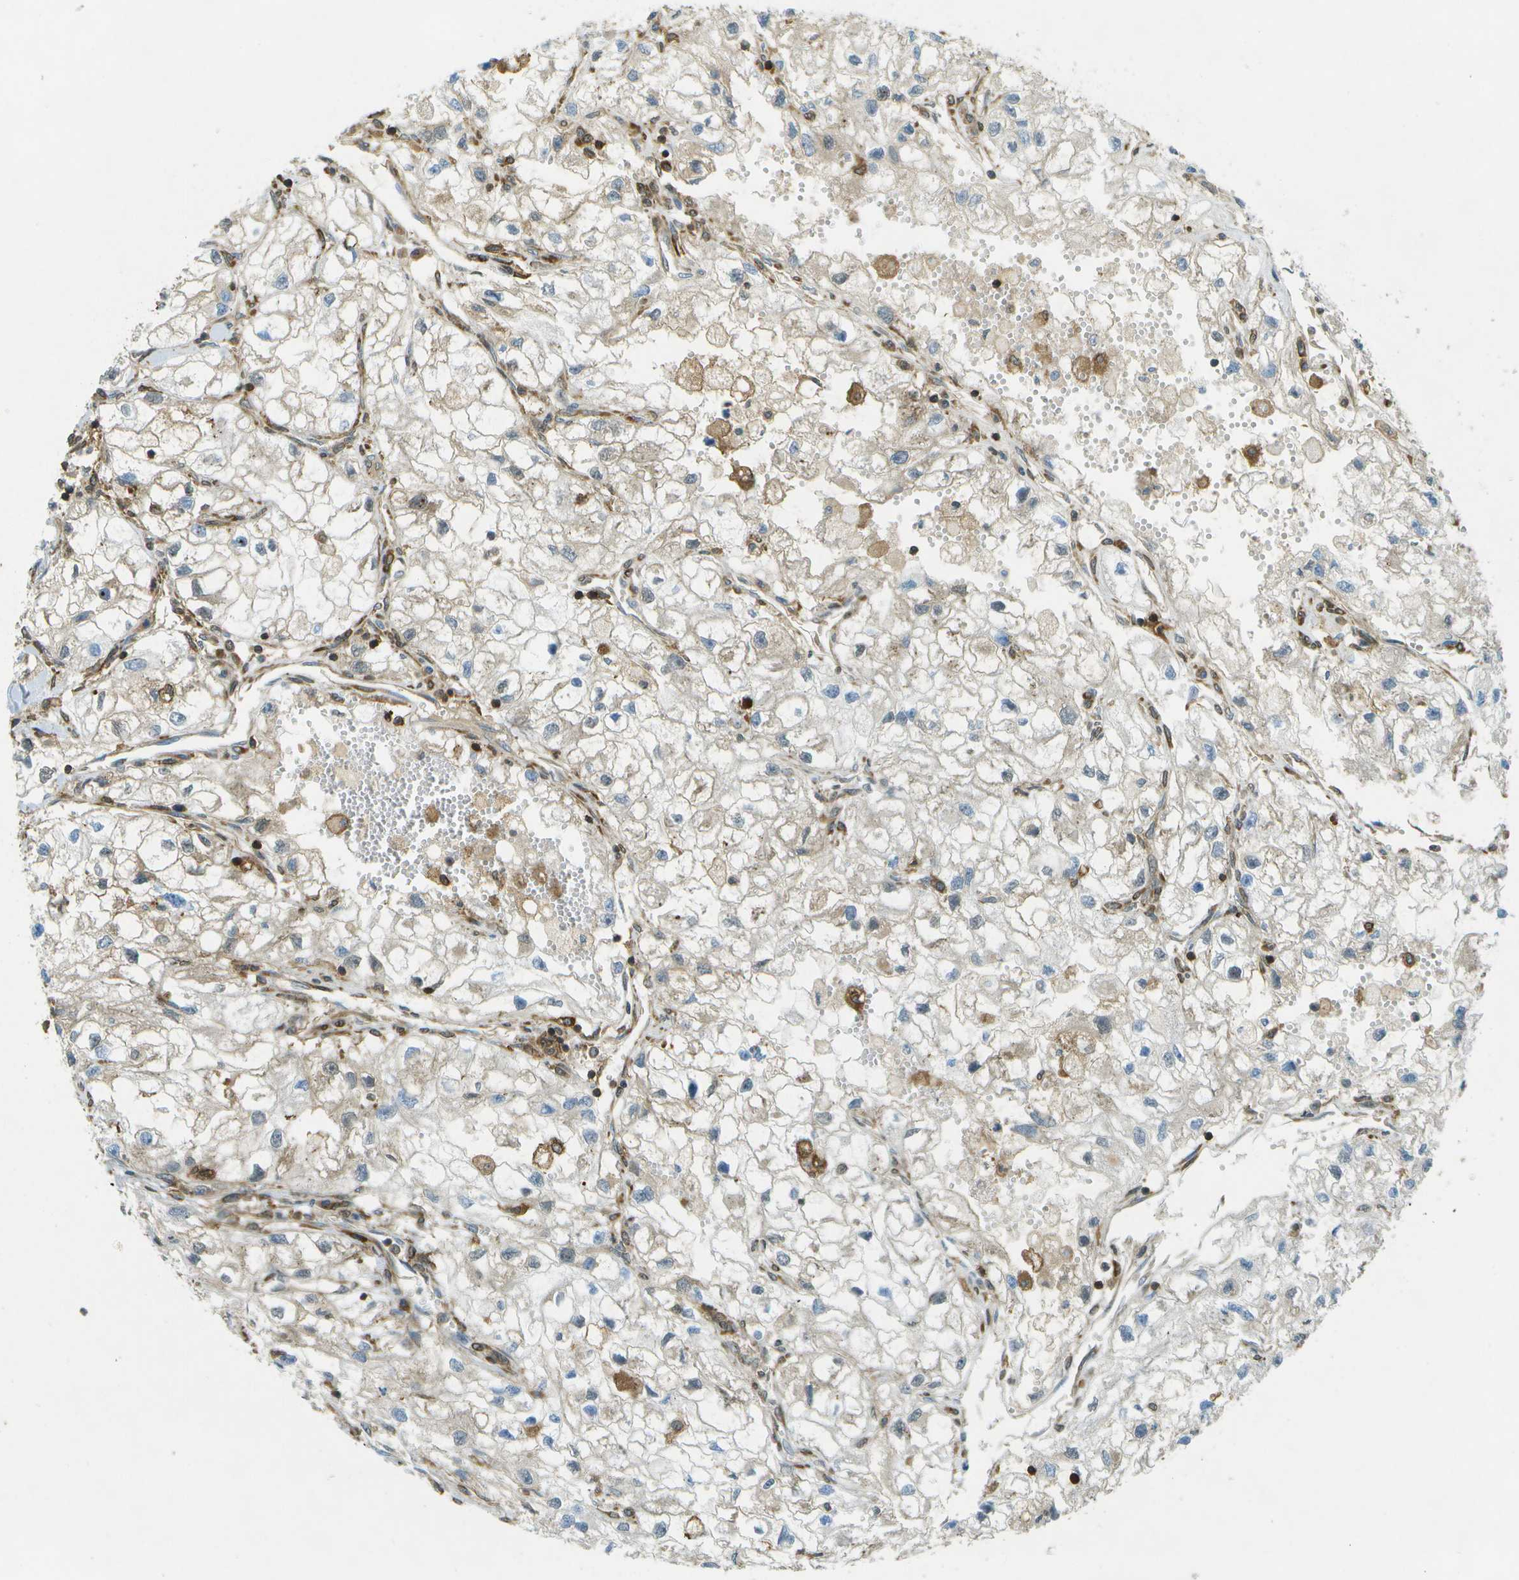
{"staining": {"intensity": "weak", "quantity": "<25%", "location": "cytoplasmic/membranous"}, "tissue": "renal cancer", "cell_type": "Tumor cells", "image_type": "cancer", "snomed": [{"axis": "morphology", "description": "Adenocarcinoma, NOS"}, {"axis": "topography", "description": "Kidney"}], "caption": "Micrograph shows no protein positivity in tumor cells of renal adenocarcinoma tissue.", "gene": "TMTC1", "patient": {"sex": "female", "age": 70}}